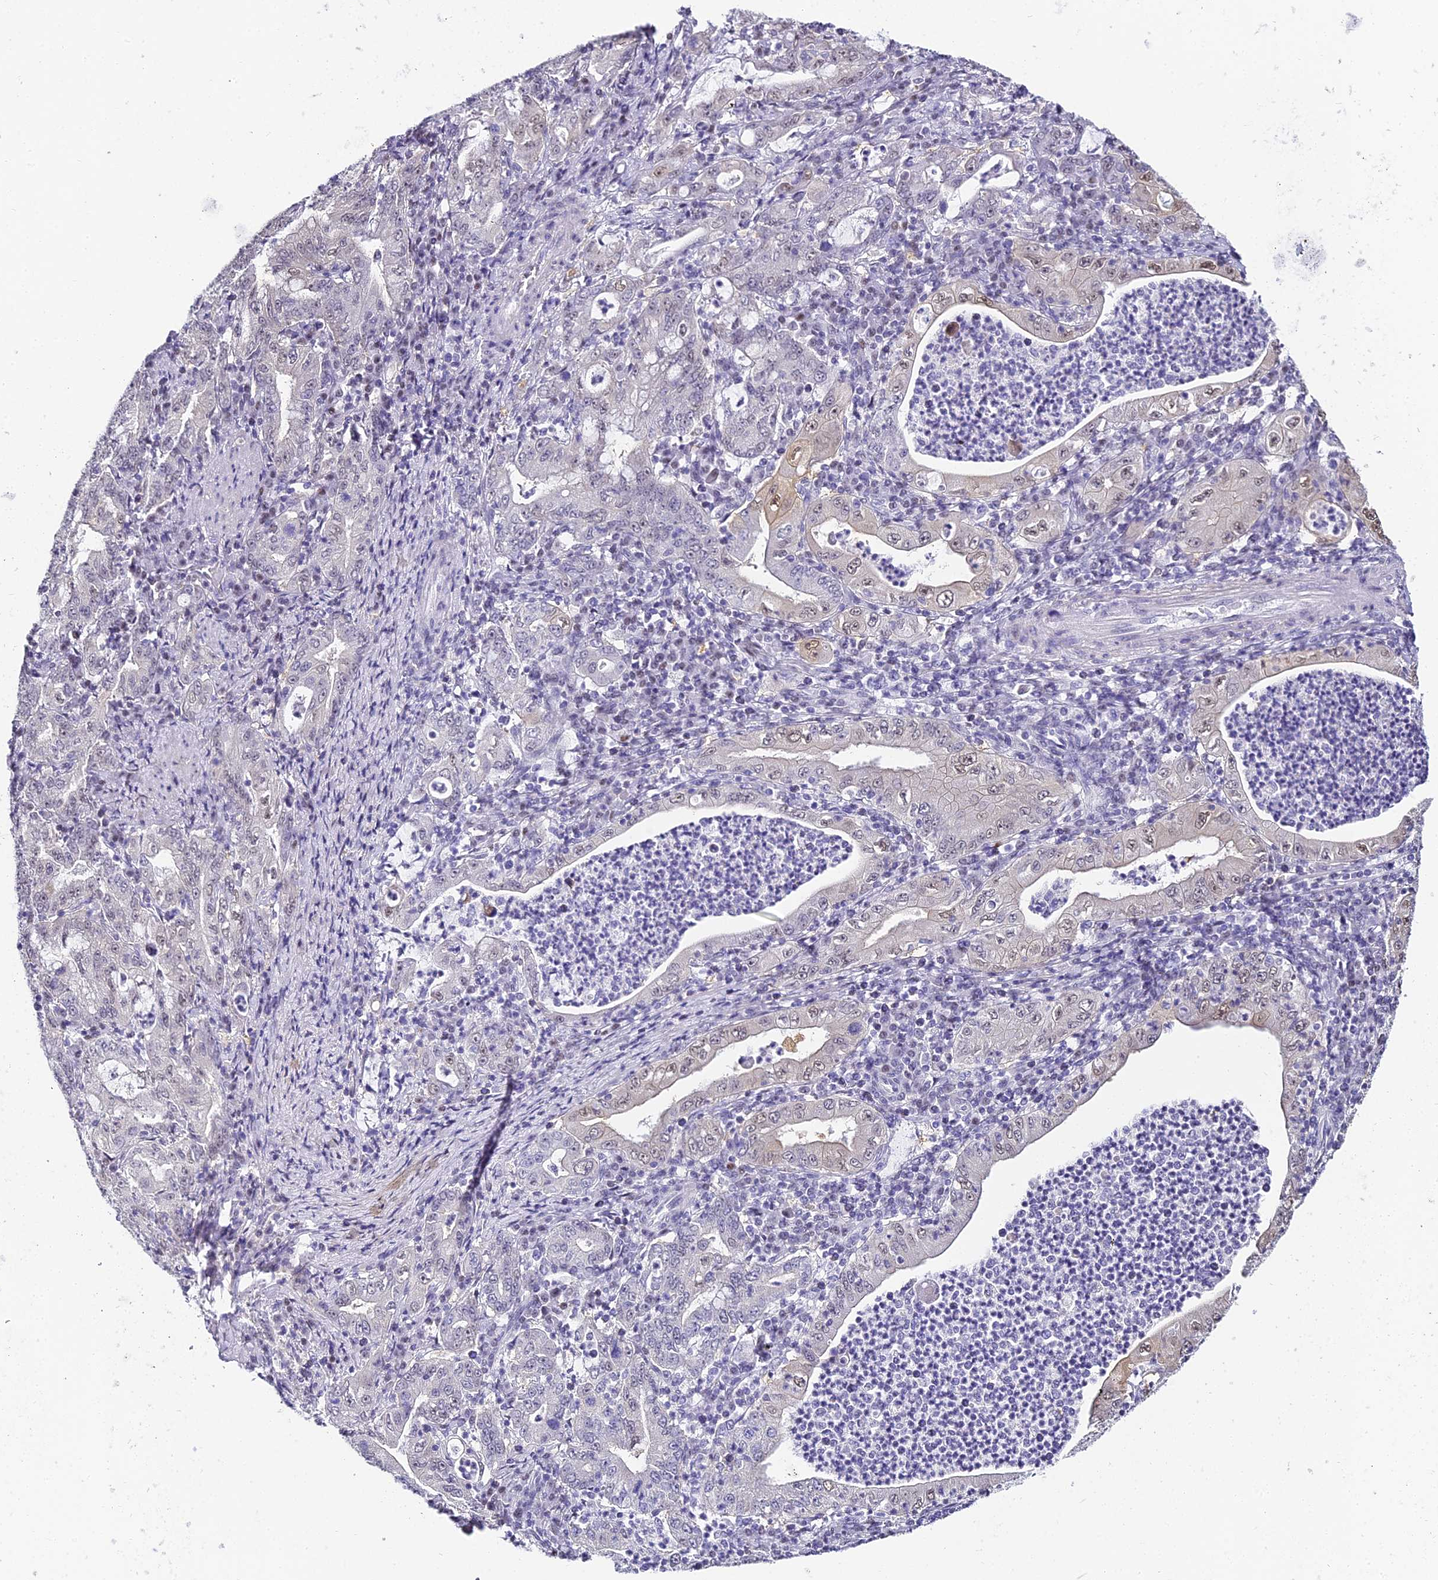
{"staining": {"intensity": "weak", "quantity": "<25%", "location": "nuclear"}, "tissue": "stomach cancer", "cell_type": "Tumor cells", "image_type": "cancer", "snomed": [{"axis": "morphology", "description": "Normal tissue, NOS"}, {"axis": "morphology", "description": "Adenocarcinoma, NOS"}, {"axis": "topography", "description": "Esophagus"}, {"axis": "topography", "description": "Stomach, upper"}, {"axis": "topography", "description": "Peripheral nerve tissue"}], "caption": "Immunohistochemistry (IHC) histopathology image of stomach adenocarcinoma stained for a protein (brown), which demonstrates no positivity in tumor cells. The staining is performed using DAB brown chromogen with nuclei counter-stained in using hematoxylin.", "gene": "ABHD14A-ACY1", "patient": {"sex": "male", "age": 62}}